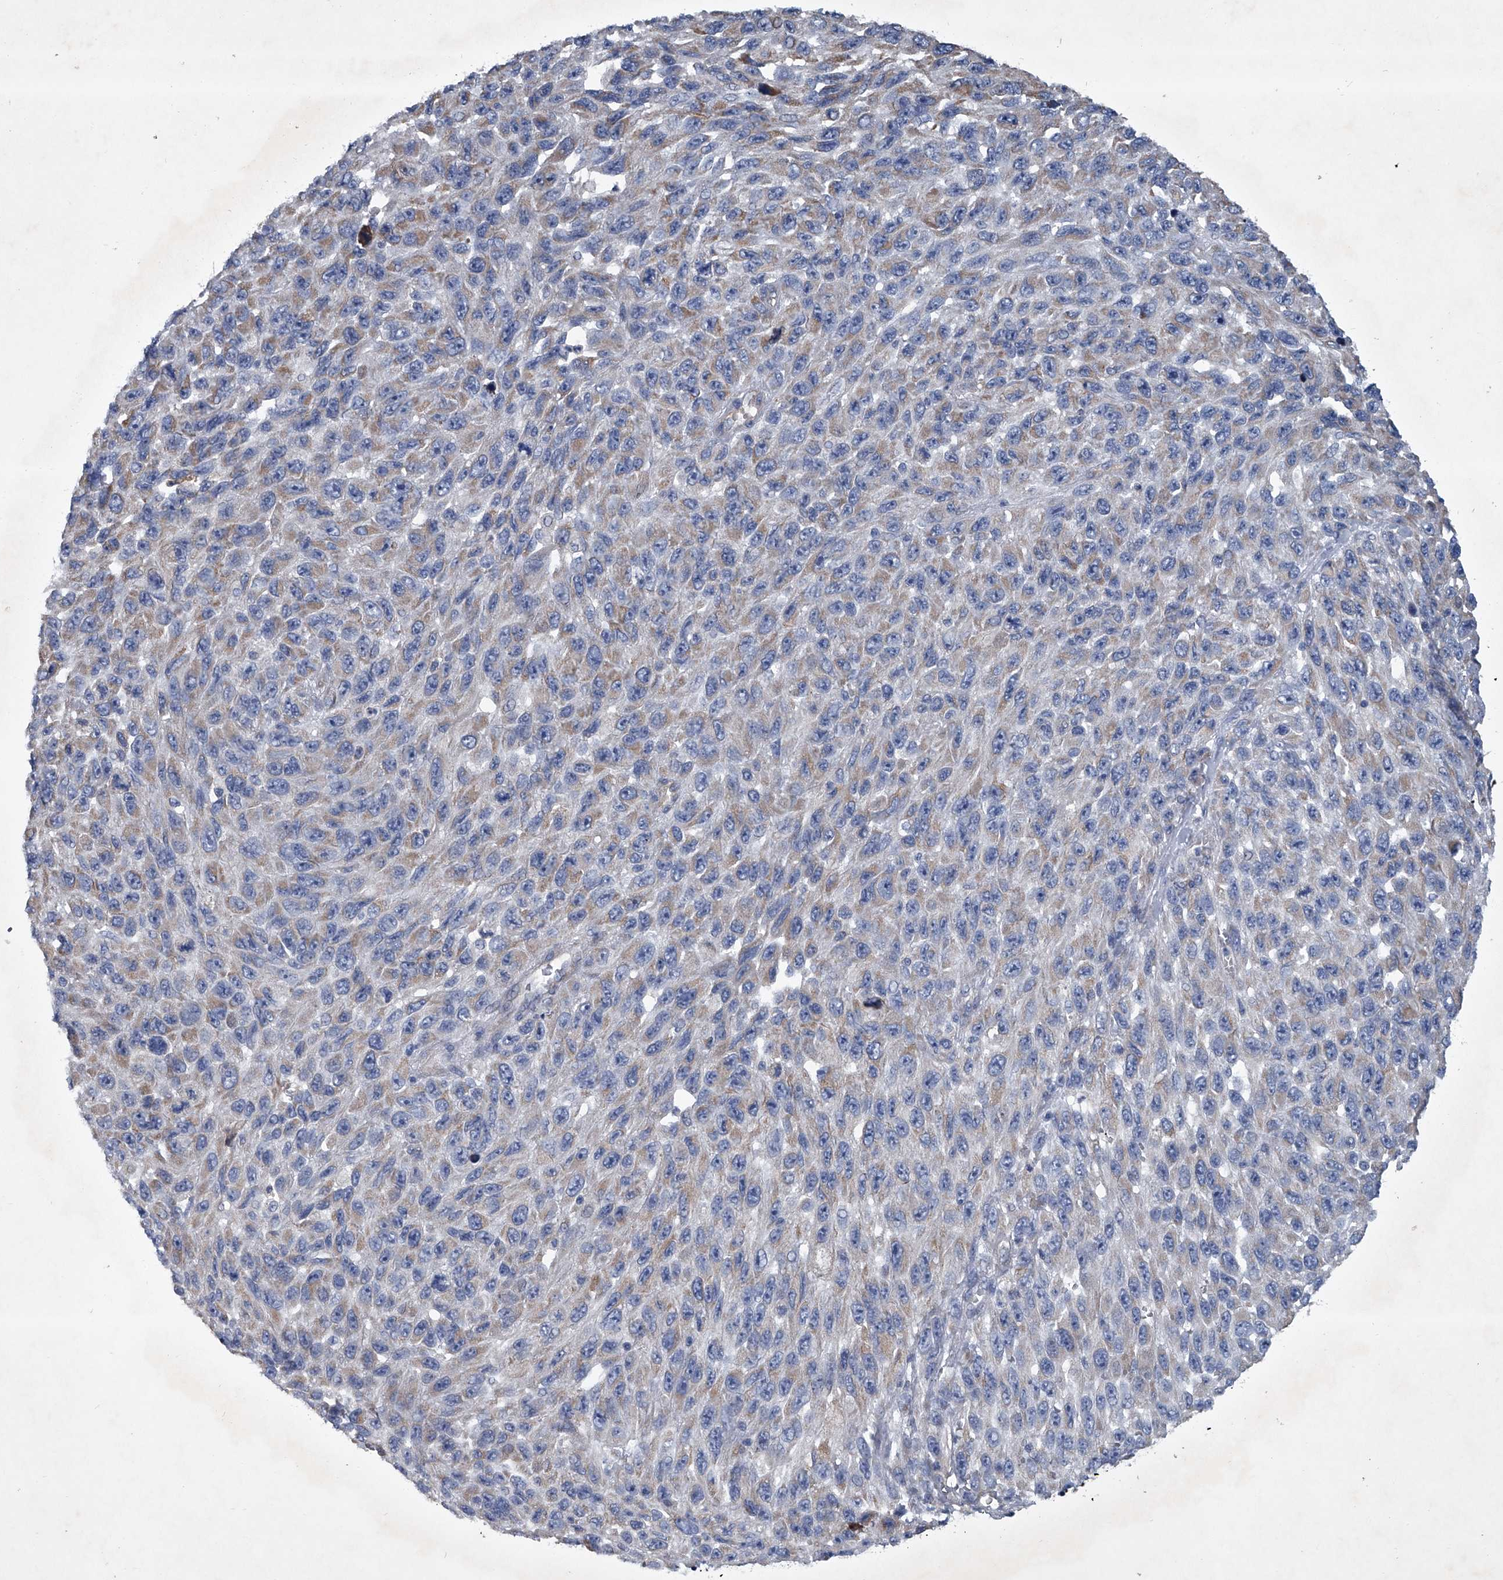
{"staining": {"intensity": "negative", "quantity": "none", "location": "none"}, "tissue": "melanoma", "cell_type": "Tumor cells", "image_type": "cancer", "snomed": [{"axis": "morphology", "description": "Malignant melanoma, NOS"}, {"axis": "topography", "description": "Skin"}], "caption": "A histopathology image of human malignant melanoma is negative for staining in tumor cells. Nuclei are stained in blue.", "gene": "ABCG1", "patient": {"sex": "female", "age": 96}}